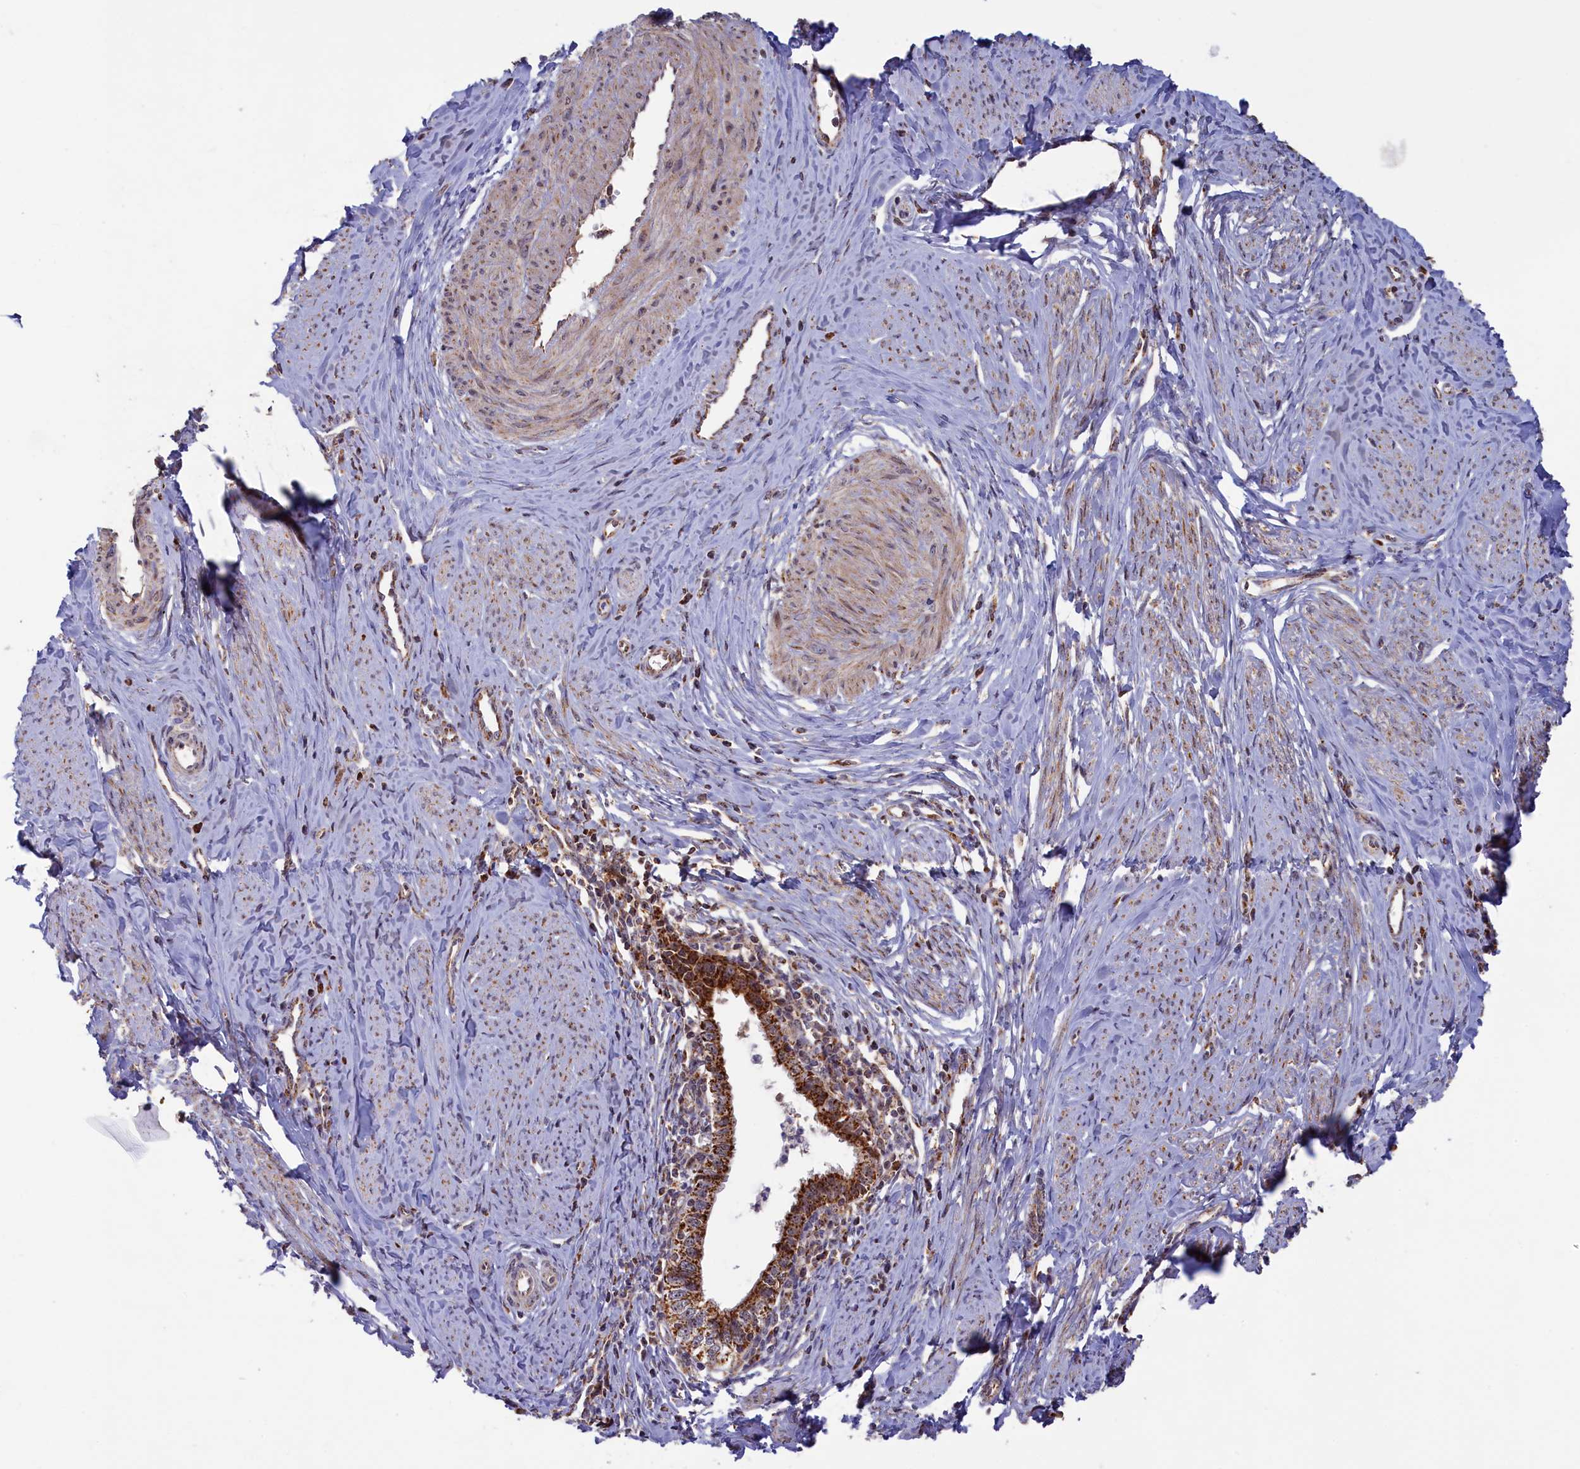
{"staining": {"intensity": "strong", "quantity": ">75%", "location": "cytoplasmic/membranous"}, "tissue": "cervical cancer", "cell_type": "Tumor cells", "image_type": "cancer", "snomed": [{"axis": "morphology", "description": "Adenocarcinoma, NOS"}, {"axis": "topography", "description": "Cervix"}], "caption": "The micrograph displays a brown stain indicating the presence of a protein in the cytoplasmic/membranous of tumor cells in cervical adenocarcinoma. (DAB (3,3'-diaminobenzidine) IHC with brightfield microscopy, high magnification).", "gene": "DUS3L", "patient": {"sex": "female", "age": 36}}